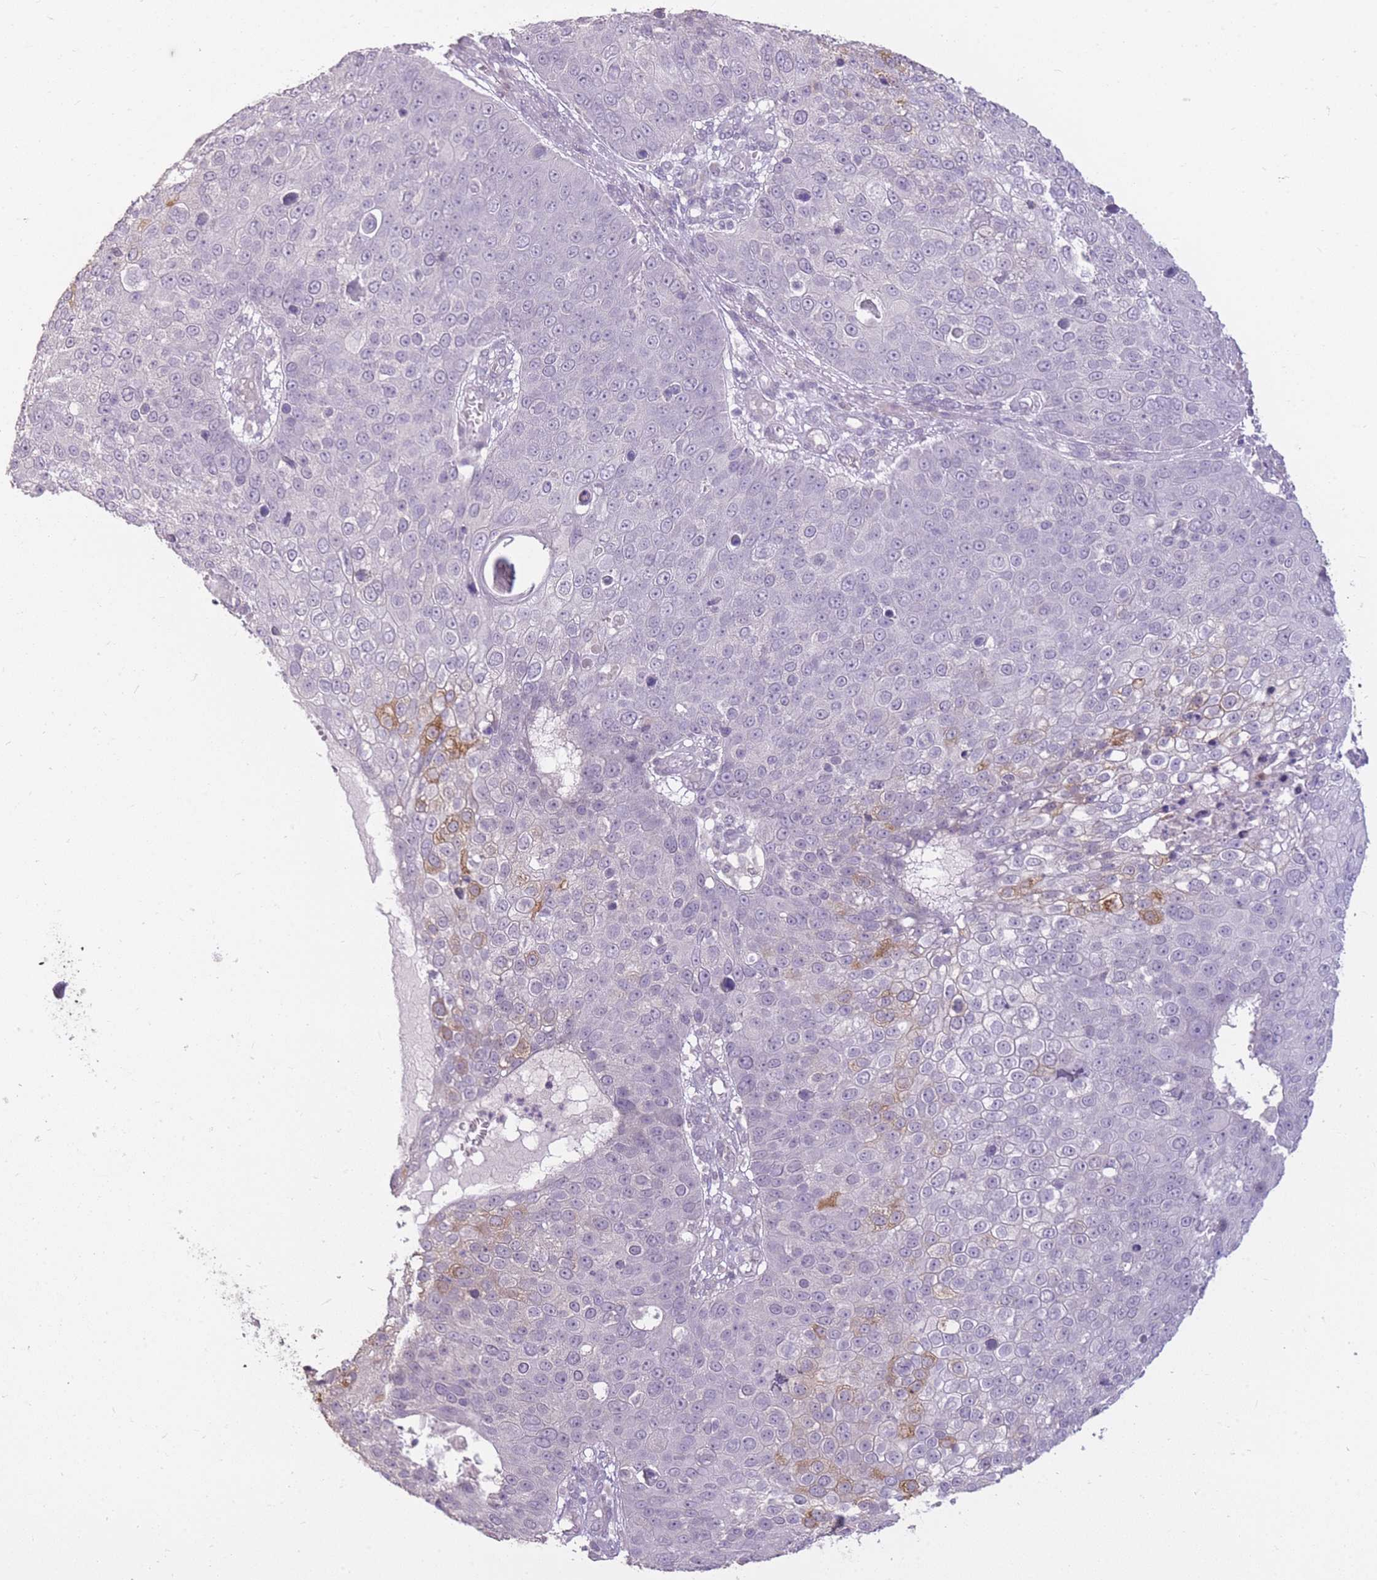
{"staining": {"intensity": "moderate", "quantity": "<25%", "location": "cytoplasmic/membranous"}, "tissue": "skin cancer", "cell_type": "Tumor cells", "image_type": "cancer", "snomed": [{"axis": "morphology", "description": "Squamous cell carcinoma, NOS"}, {"axis": "topography", "description": "Skin"}], "caption": "Immunohistochemistry (IHC) image of human squamous cell carcinoma (skin) stained for a protein (brown), which demonstrates low levels of moderate cytoplasmic/membranous positivity in about <25% of tumor cells.", "gene": "ZBTB24", "patient": {"sex": "male", "age": 71}}